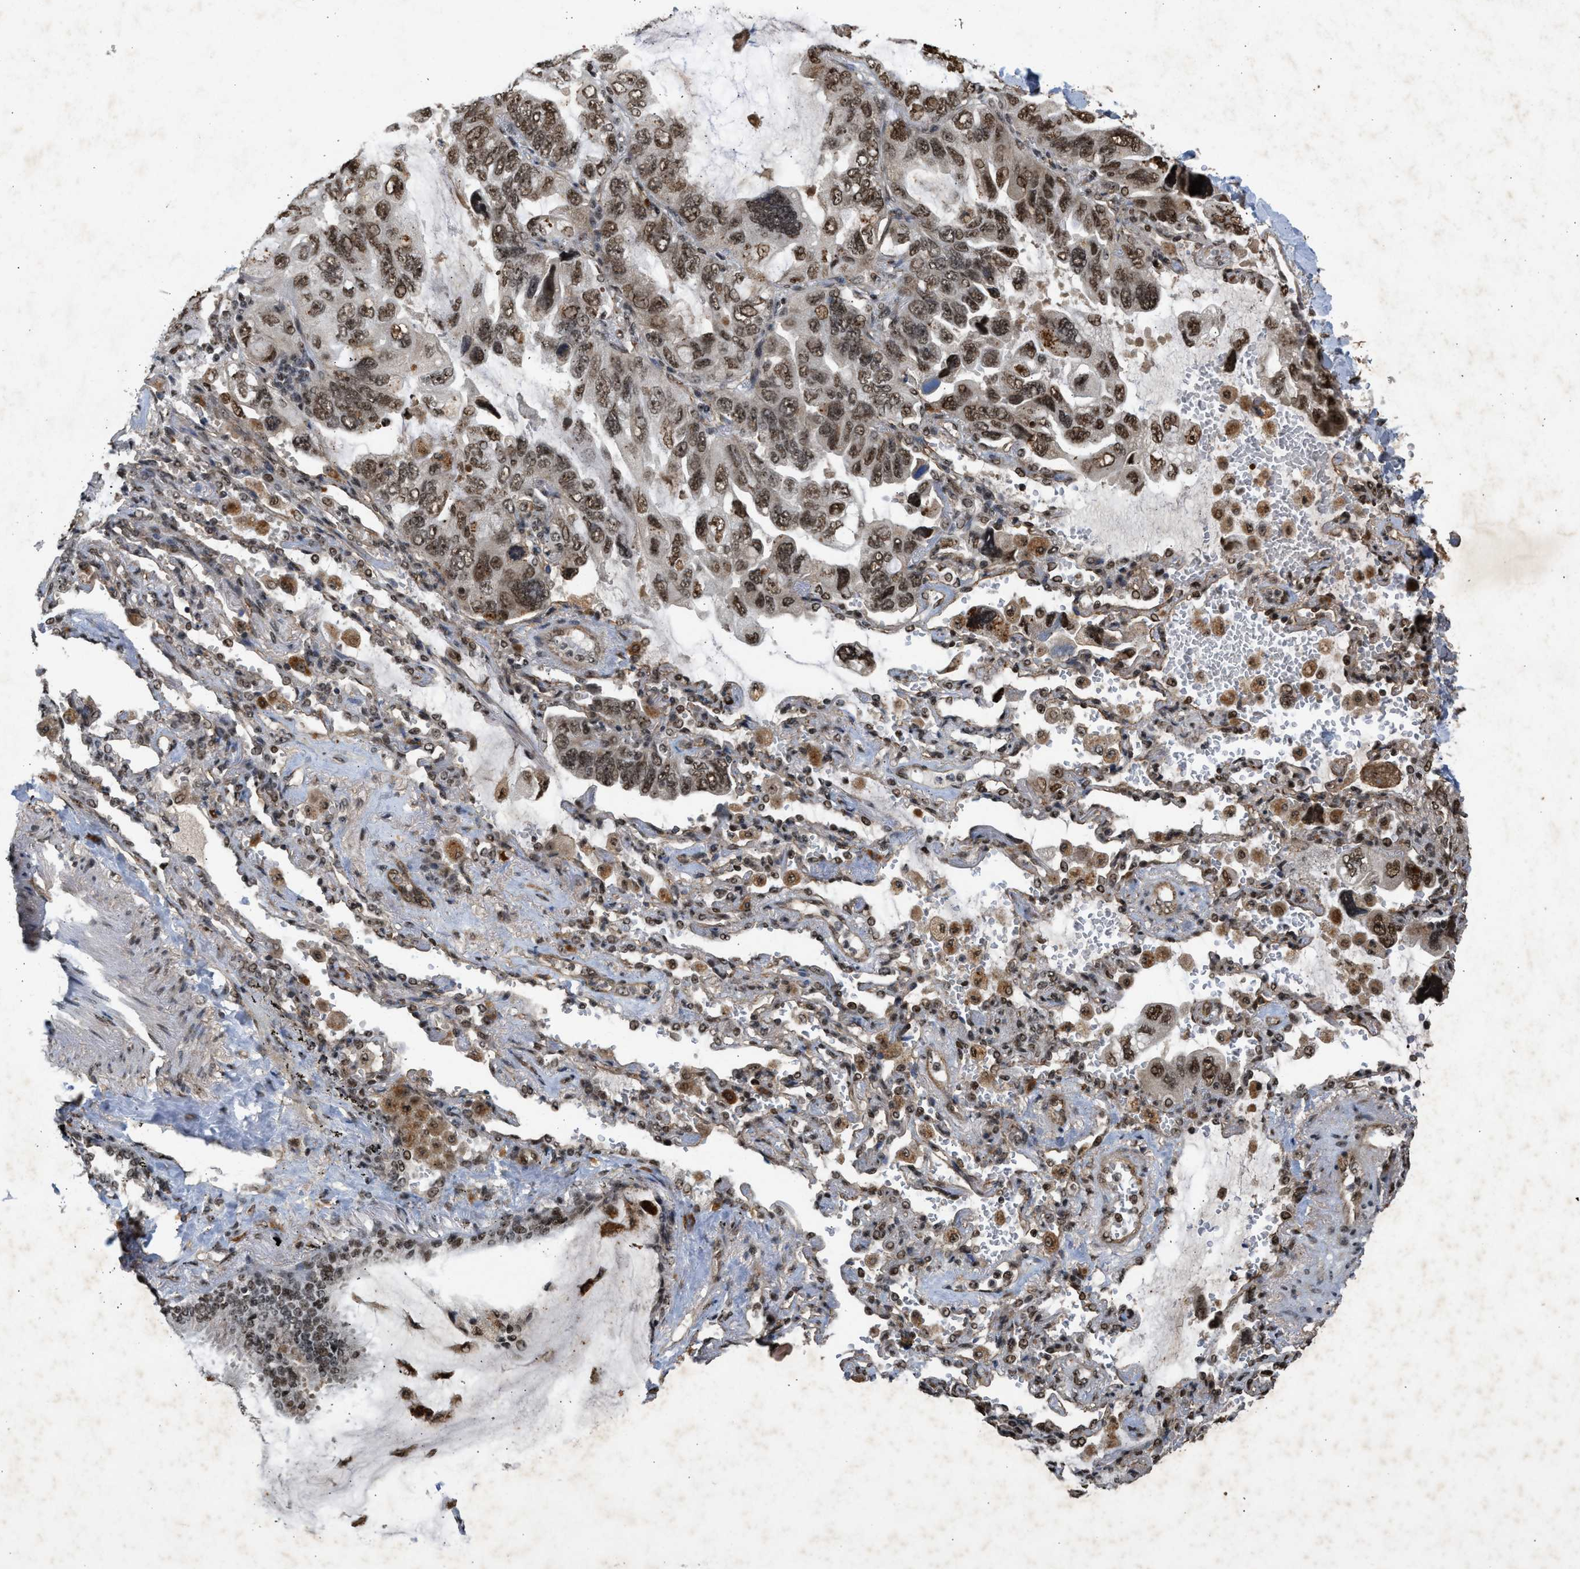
{"staining": {"intensity": "moderate", "quantity": ">75%", "location": "cytoplasmic/membranous,nuclear"}, "tissue": "lung cancer", "cell_type": "Tumor cells", "image_type": "cancer", "snomed": [{"axis": "morphology", "description": "Squamous cell carcinoma, NOS"}, {"axis": "topography", "description": "Lung"}], "caption": "Immunohistochemical staining of human squamous cell carcinoma (lung) reveals medium levels of moderate cytoplasmic/membranous and nuclear staining in approximately >75% of tumor cells.", "gene": "TFDP2", "patient": {"sex": "female", "age": 73}}